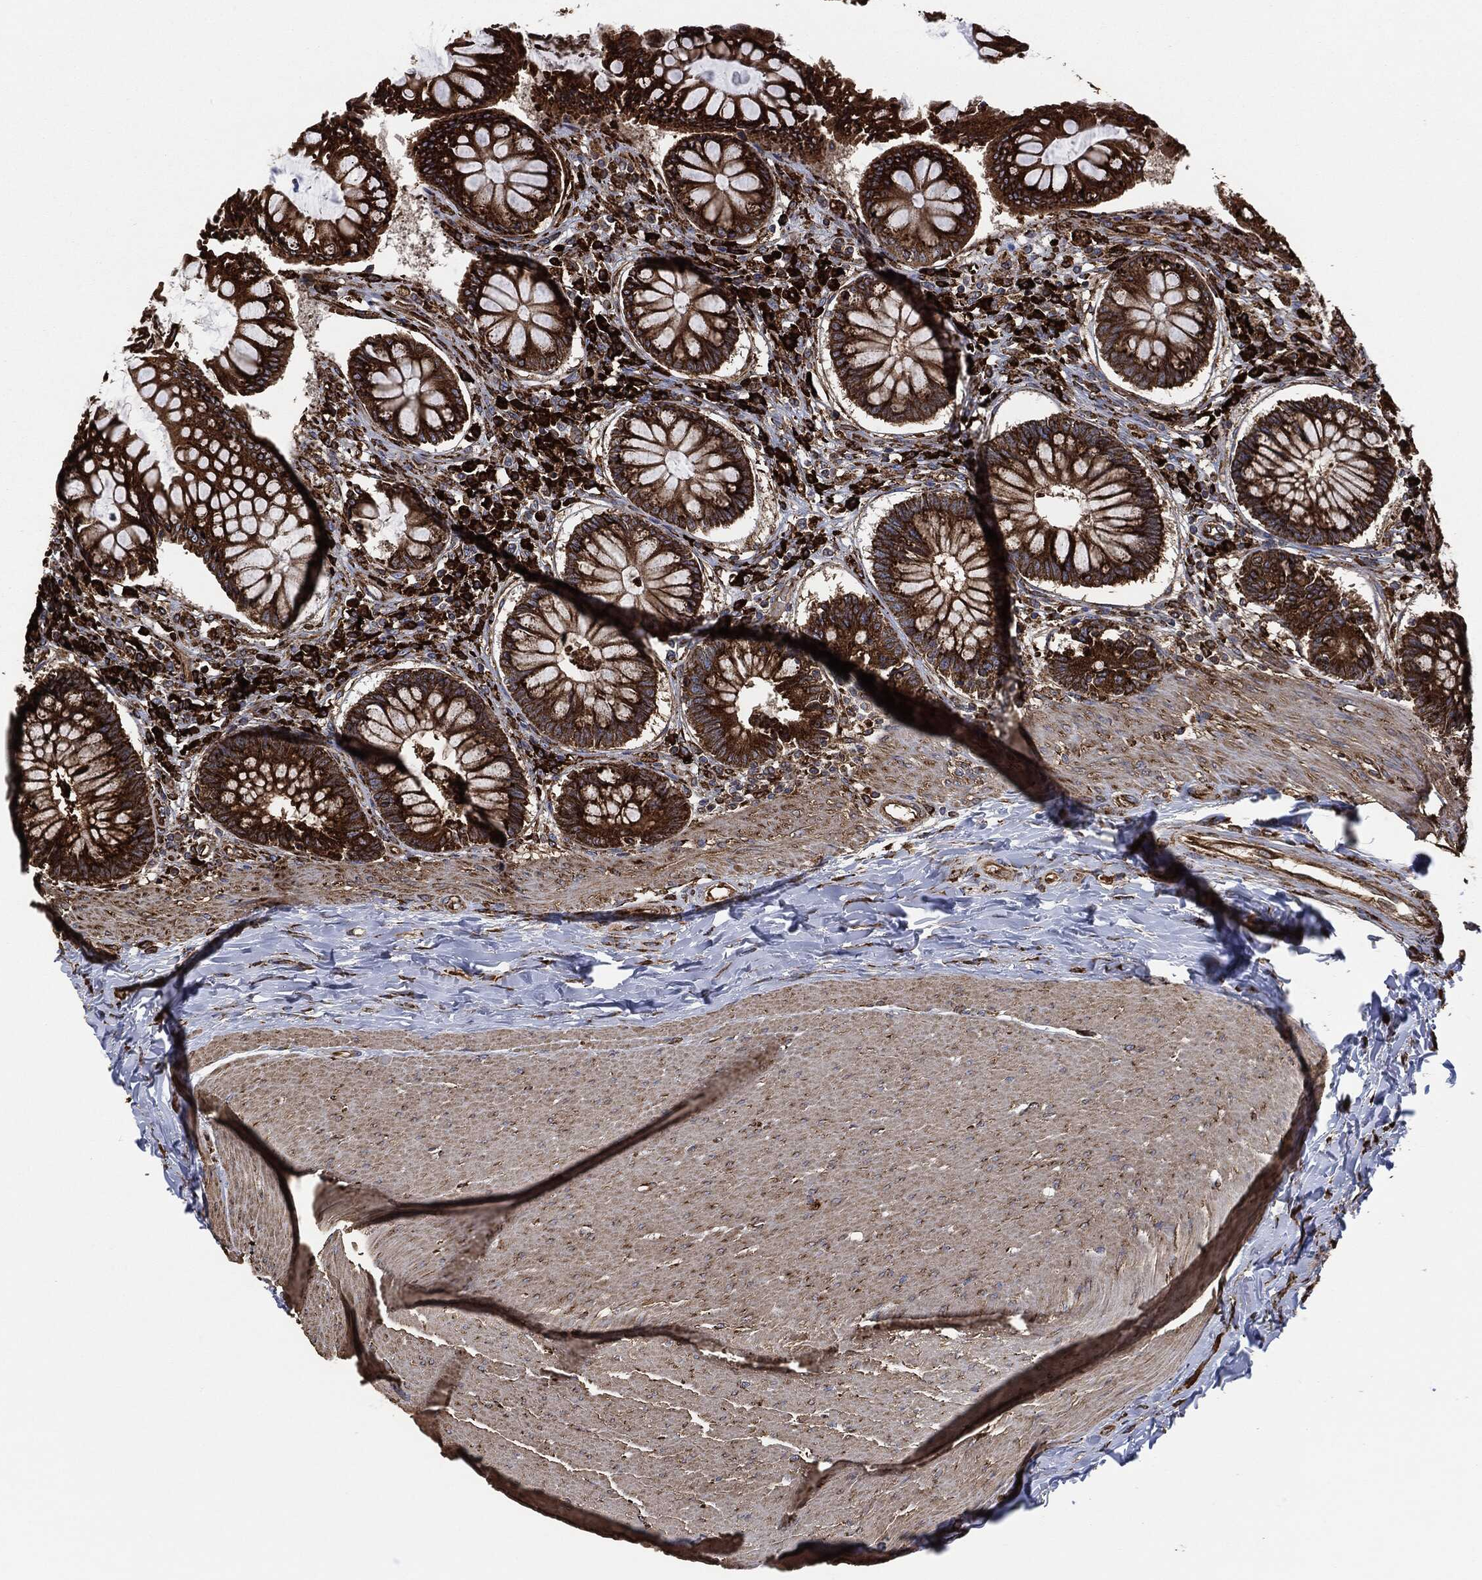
{"staining": {"intensity": "strong", "quantity": ">75%", "location": "cytoplasmic/membranous"}, "tissue": "rectum", "cell_type": "Glandular cells", "image_type": "normal", "snomed": [{"axis": "morphology", "description": "Normal tissue, NOS"}, {"axis": "topography", "description": "Rectum"}], "caption": "Glandular cells exhibit high levels of strong cytoplasmic/membranous expression in about >75% of cells in benign human rectum. (brown staining indicates protein expression, while blue staining denotes nuclei).", "gene": "AMFR", "patient": {"sex": "female", "age": 58}}